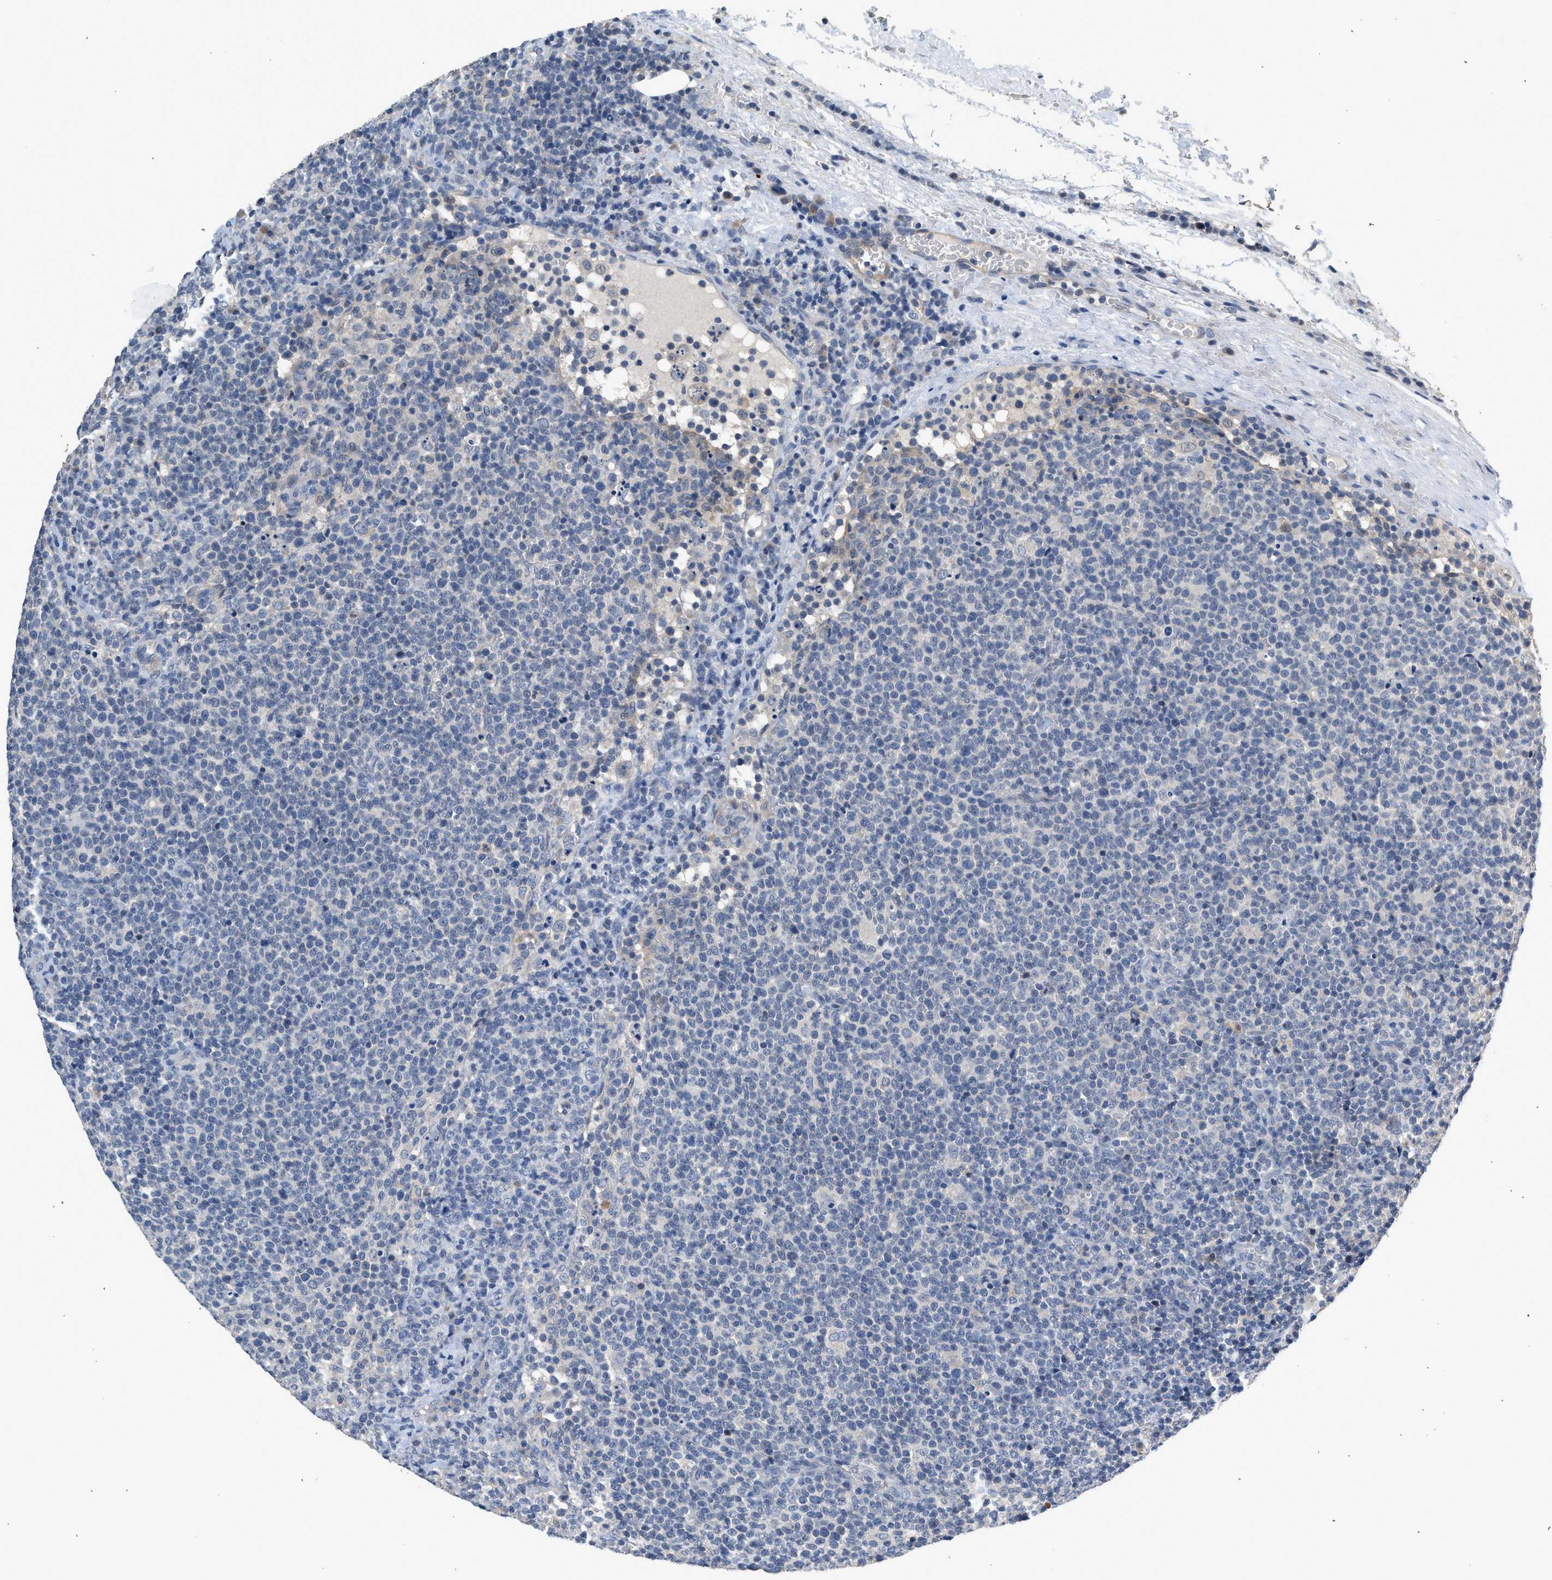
{"staining": {"intensity": "negative", "quantity": "none", "location": "none"}, "tissue": "lymphoma", "cell_type": "Tumor cells", "image_type": "cancer", "snomed": [{"axis": "morphology", "description": "Malignant lymphoma, non-Hodgkin's type, High grade"}, {"axis": "topography", "description": "Lymph node"}], "caption": "Tumor cells are negative for brown protein staining in malignant lymphoma, non-Hodgkin's type (high-grade).", "gene": "CSF3R", "patient": {"sex": "male", "age": 61}}